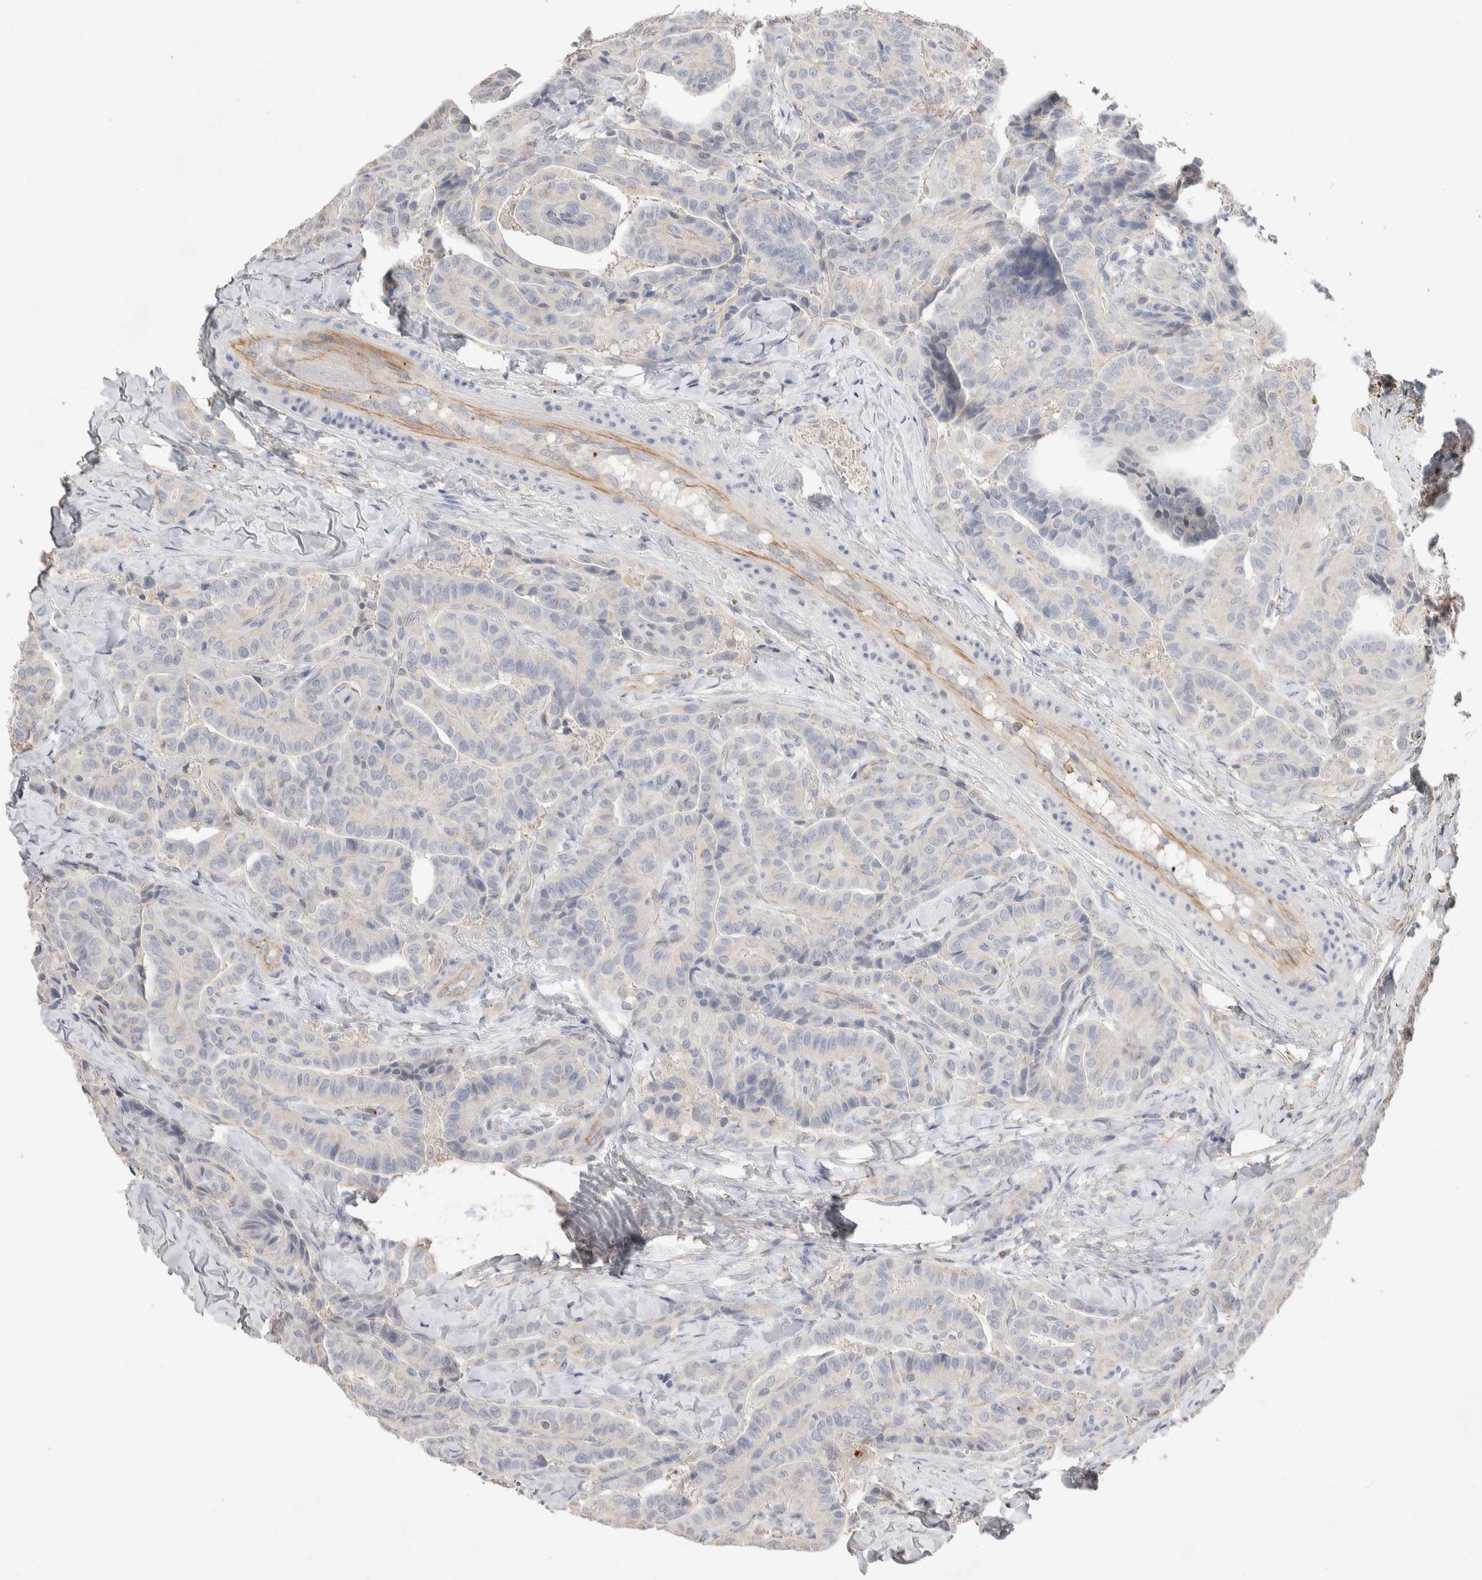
{"staining": {"intensity": "negative", "quantity": "none", "location": "none"}, "tissue": "thyroid cancer", "cell_type": "Tumor cells", "image_type": "cancer", "snomed": [{"axis": "morphology", "description": "Papillary adenocarcinoma, NOS"}, {"axis": "topography", "description": "Thyroid gland"}], "caption": "Protein analysis of thyroid cancer (papillary adenocarcinoma) displays no significant positivity in tumor cells.", "gene": "FFAR2", "patient": {"sex": "male", "age": 77}}